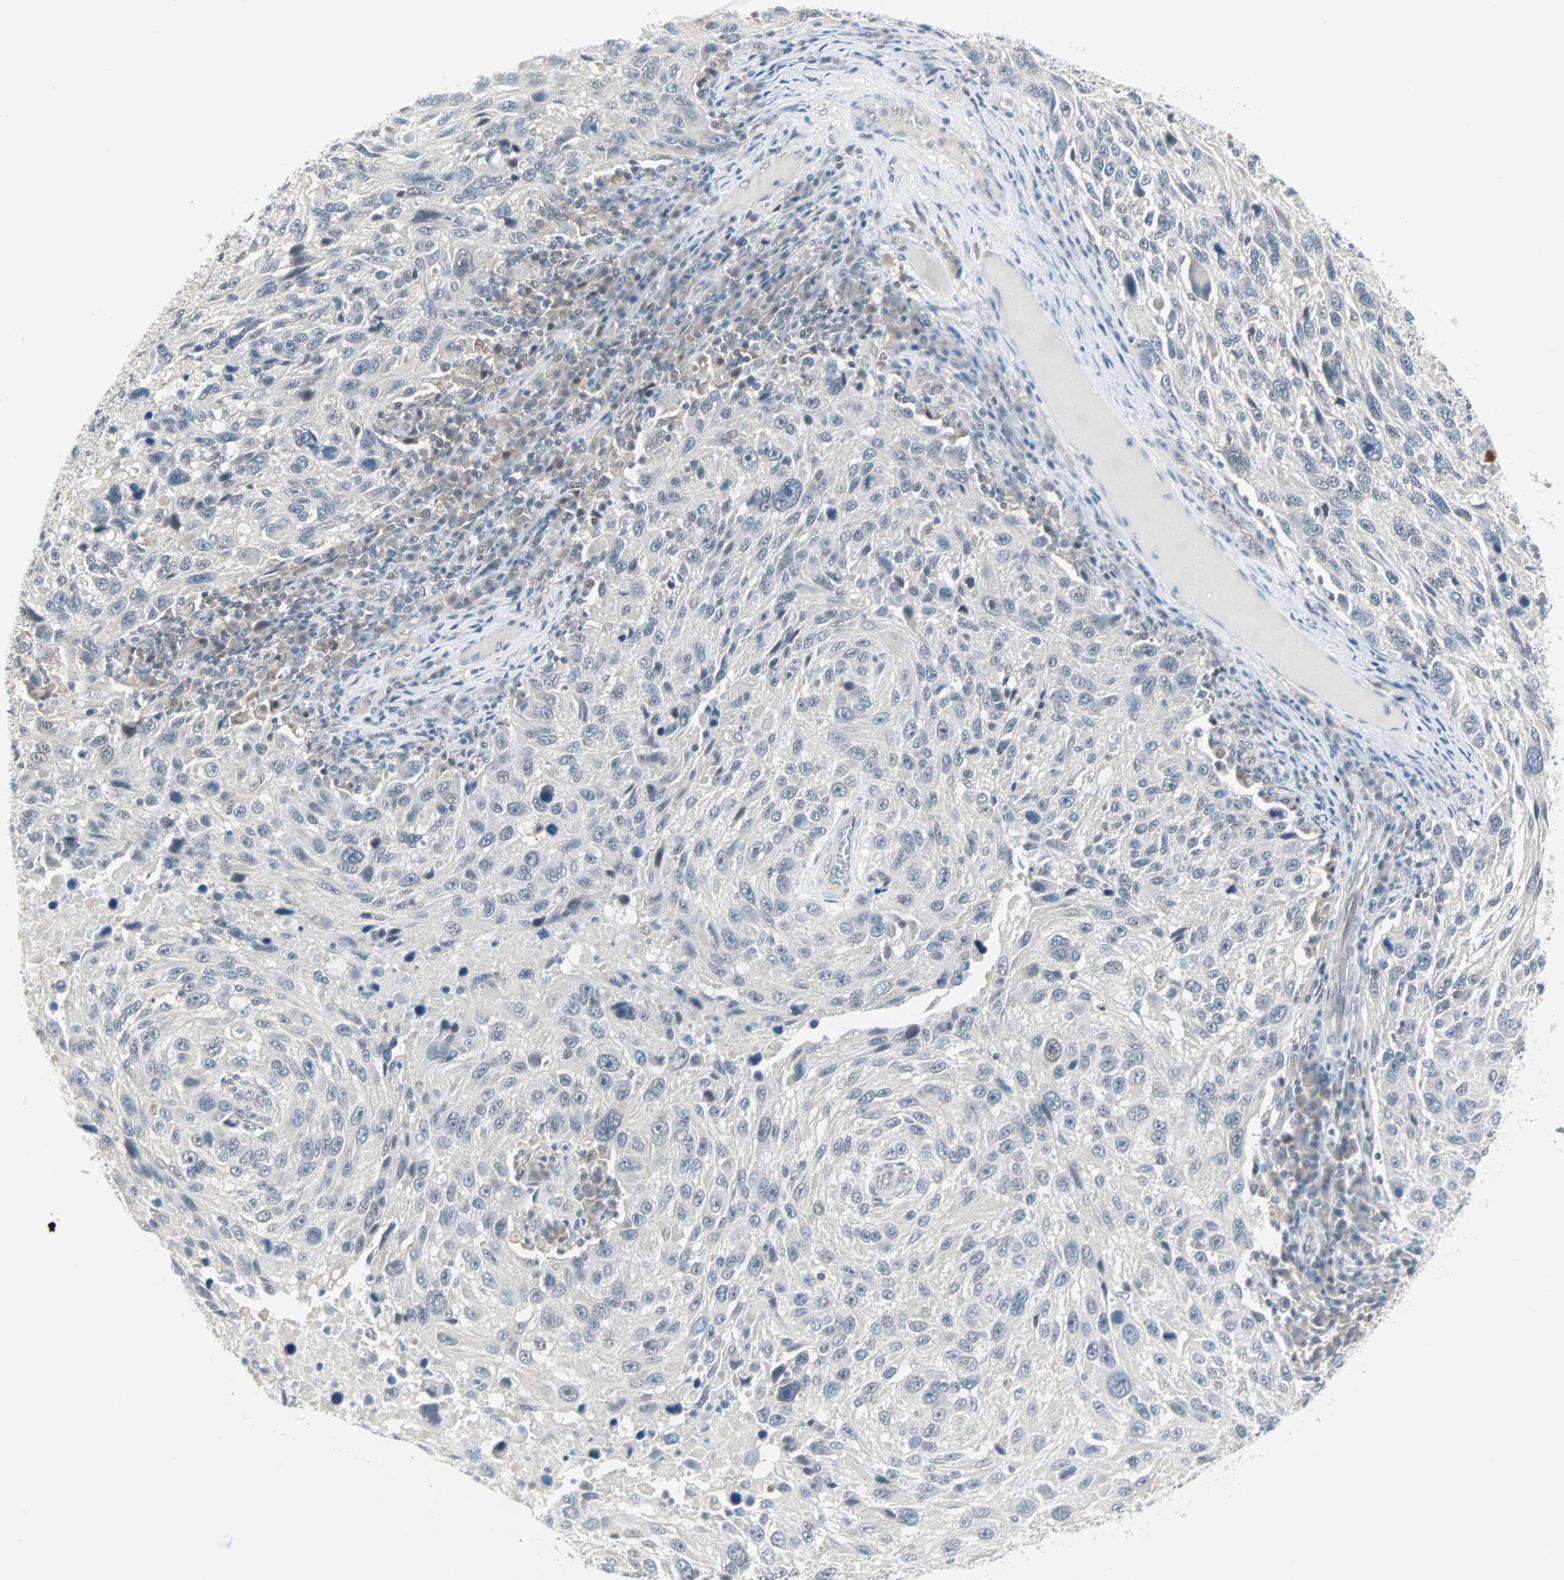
{"staining": {"intensity": "negative", "quantity": "none", "location": "none"}, "tissue": "melanoma", "cell_type": "Tumor cells", "image_type": "cancer", "snomed": [{"axis": "morphology", "description": "Malignant melanoma, NOS"}, {"axis": "topography", "description": "Skin"}], "caption": "The image demonstrates no staining of tumor cells in melanoma.", "gene": "PTPA", "patient": {"sex": "male", "age": 53}}